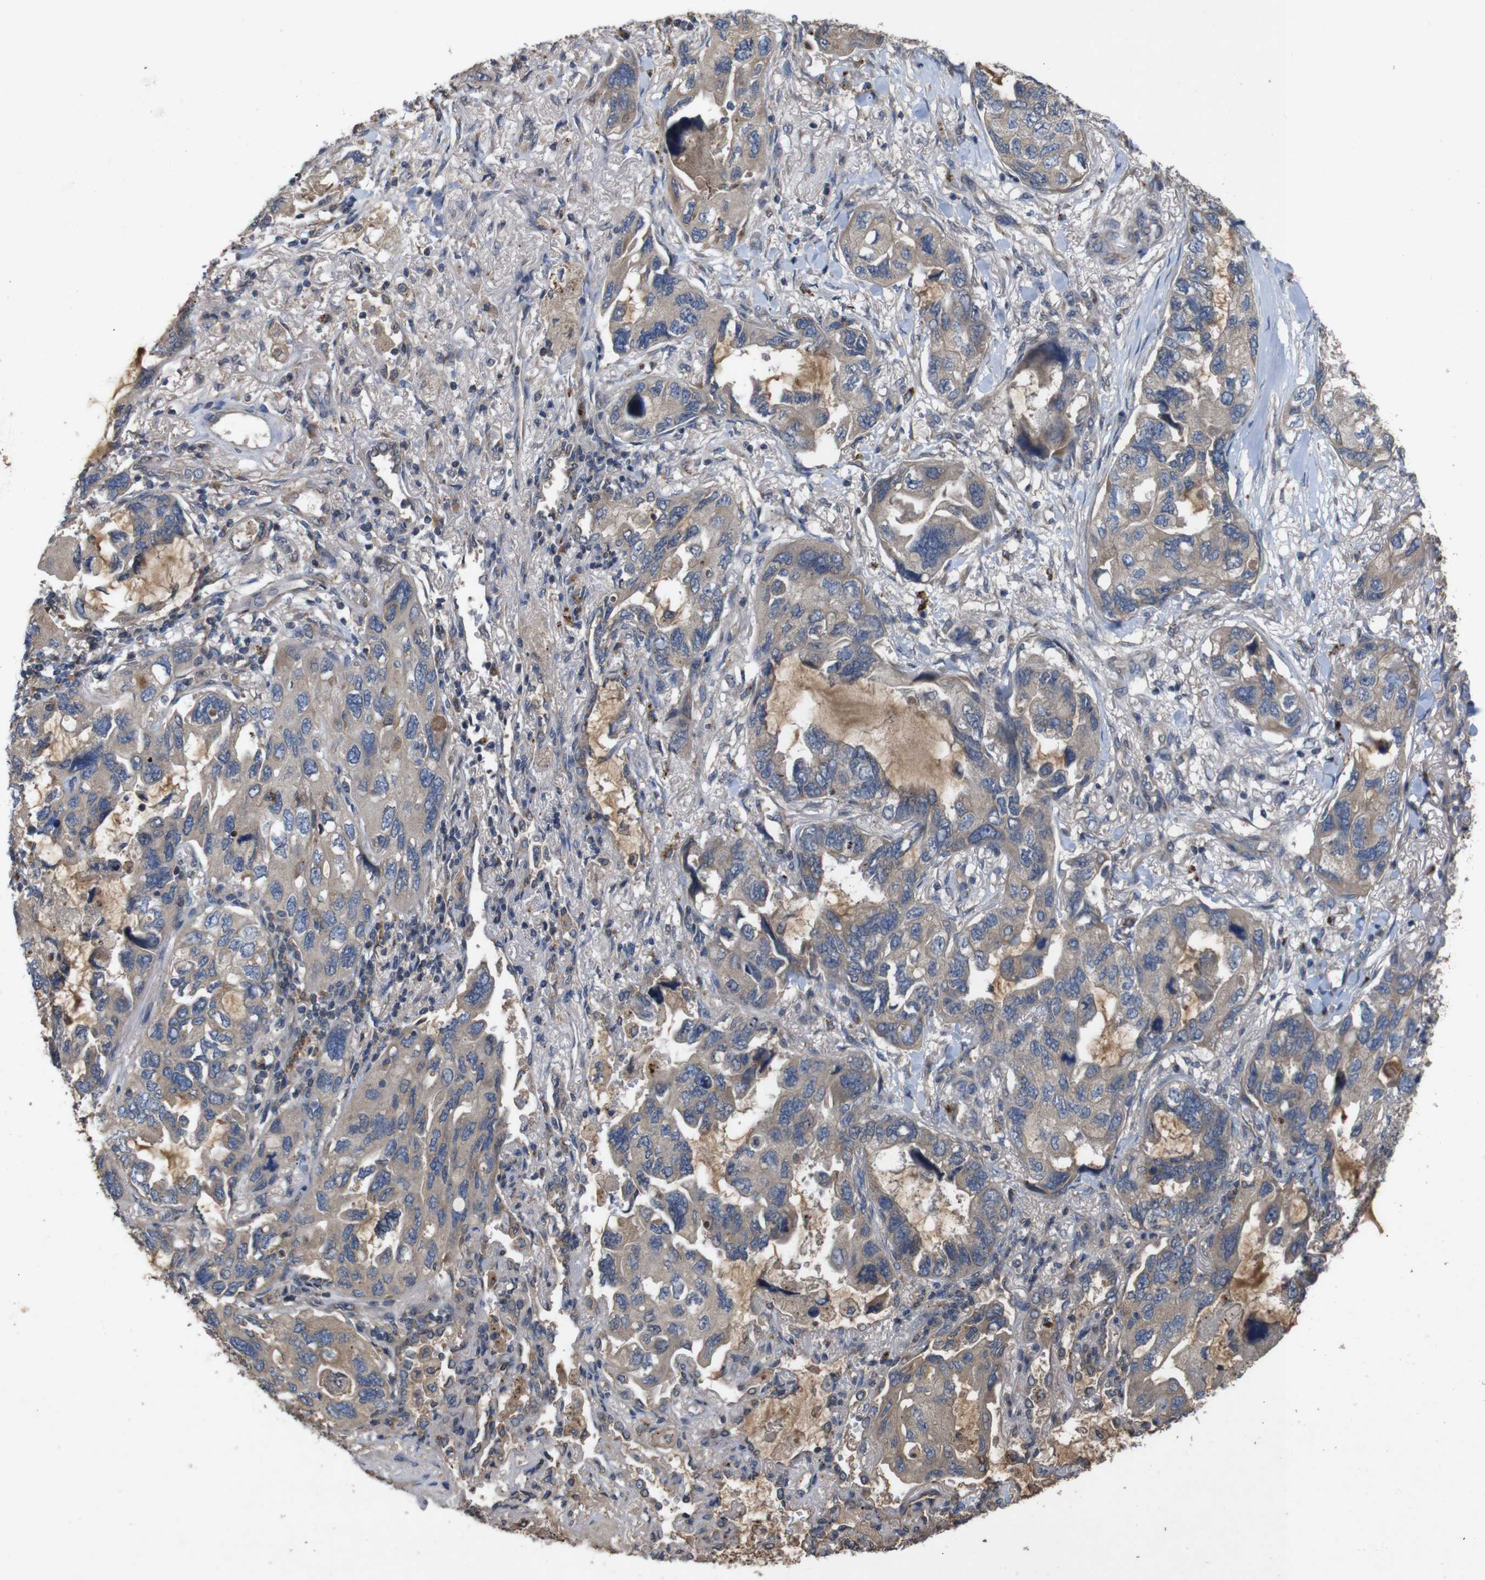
{"staining": {"intensity": "weak", "quantity": ">75%", "location": "cytoplasmic/membranous"}, "tissue": "lung cancer", "cell_type": "Tumor cells", "image_type": "cancer", "snomed": [{"axis": "morphology", "description": "Squamous cell carcinoma, NOS"}, {"axis": "topography", "description": "Lung"}], "caption": "Protein expression analysis of human squamous cell carcinoma (lung) reveals weak cytoplasmic/membranous expression in approximately >75% of tumor cells. (Stains: DAB (3,3'-diaminobenzidine) in brown, nuclei in blue, Microscopy: brightfield microscopy at high magnification).", "gene": "PTPN1", "patient": {"sex": "female", "age": 73}}